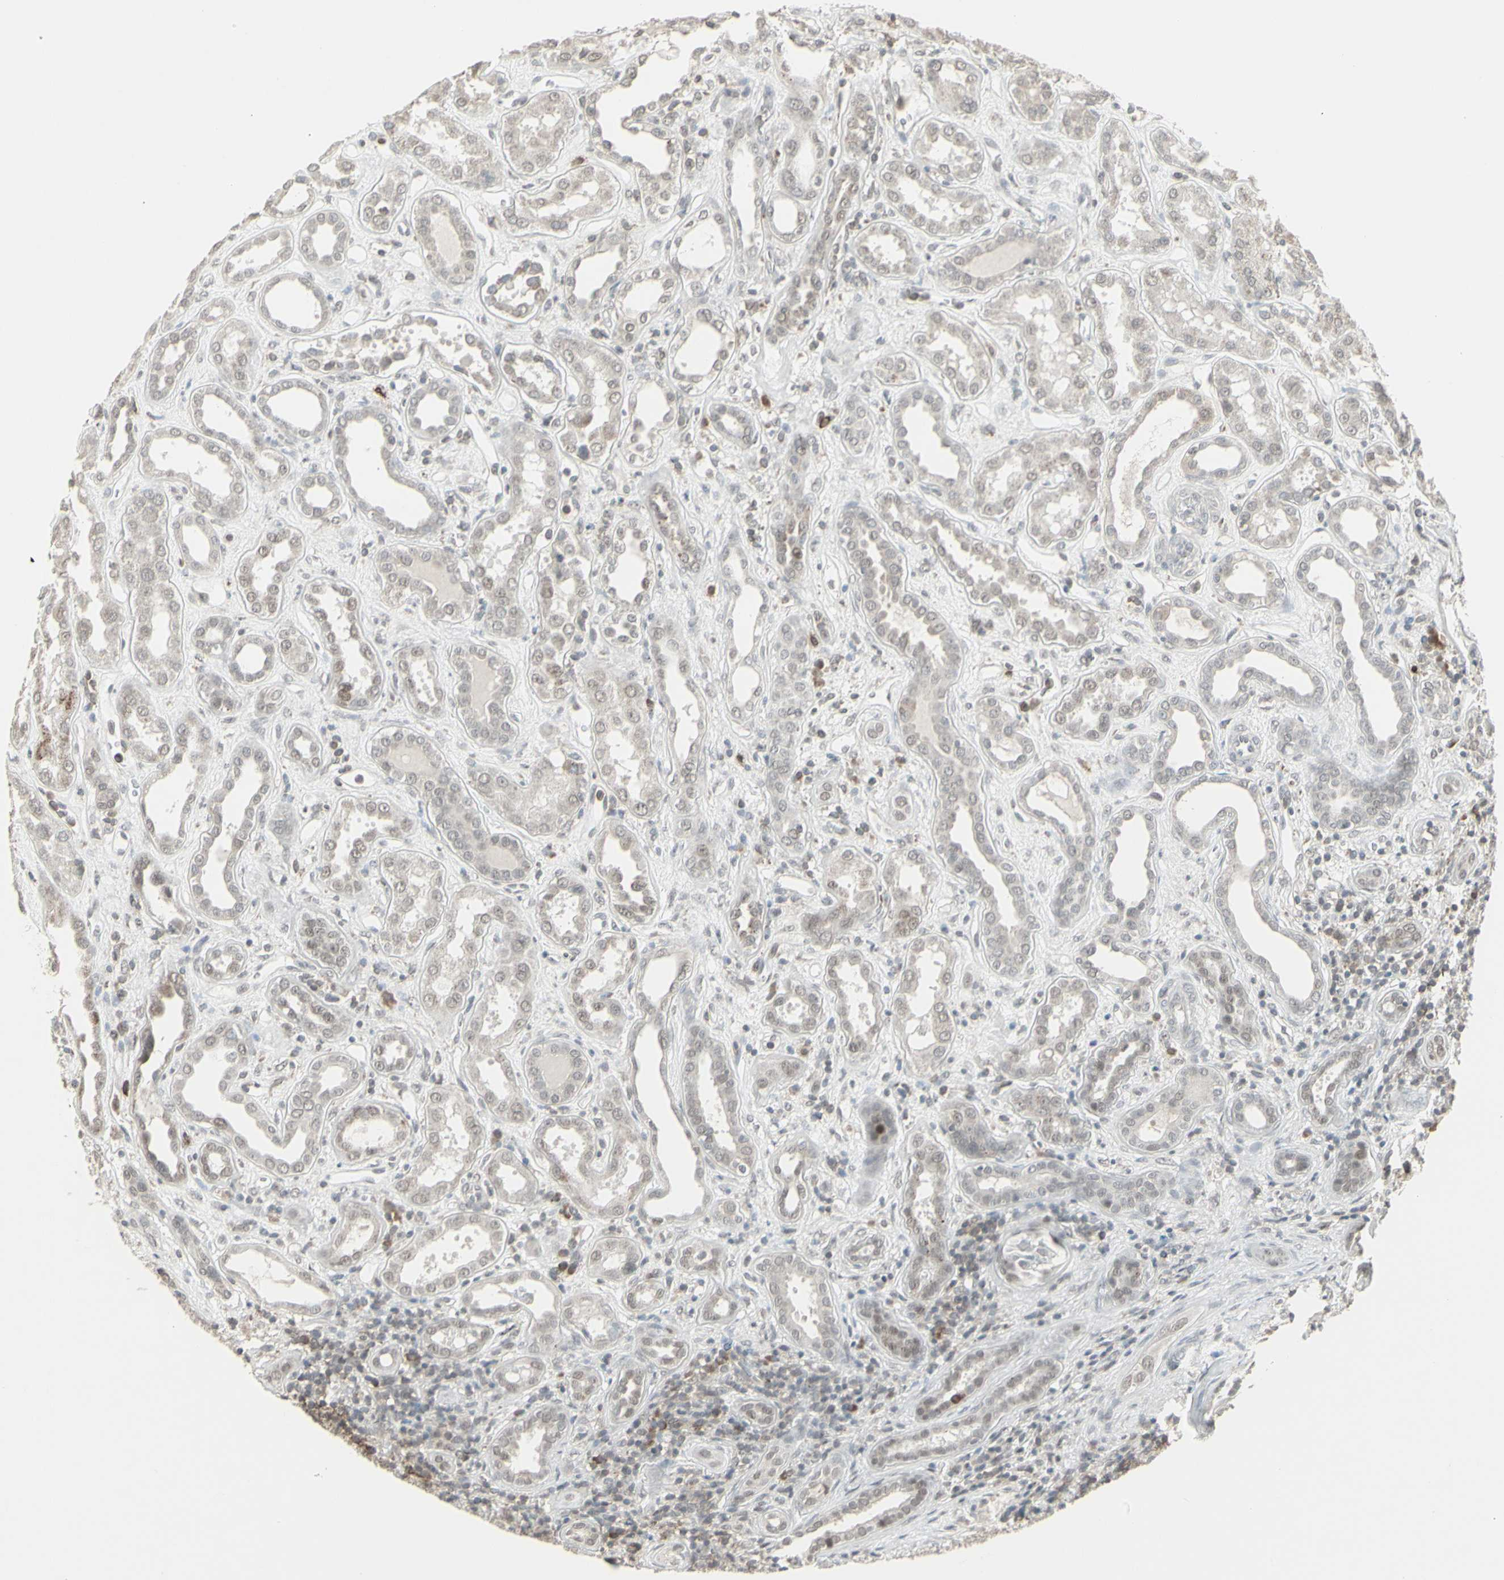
{"staining": {"intensity": "negative", "quantity": "none", "location": "none"}, "tissue": "kidney", "cell_type": "Cells in glomeruli", "image_type": "normal", "snomed": [{"axis": "morphology", "description": "Normal tissue, NOS"}, {"axis": "topography", "description": "Kidney"}], "caption": "Histopathology image shows no protein expression in cells in glomeruli of benign kidney.", "gene": "SAMSN1", "patient": {"sex": "male", "age": 59}}